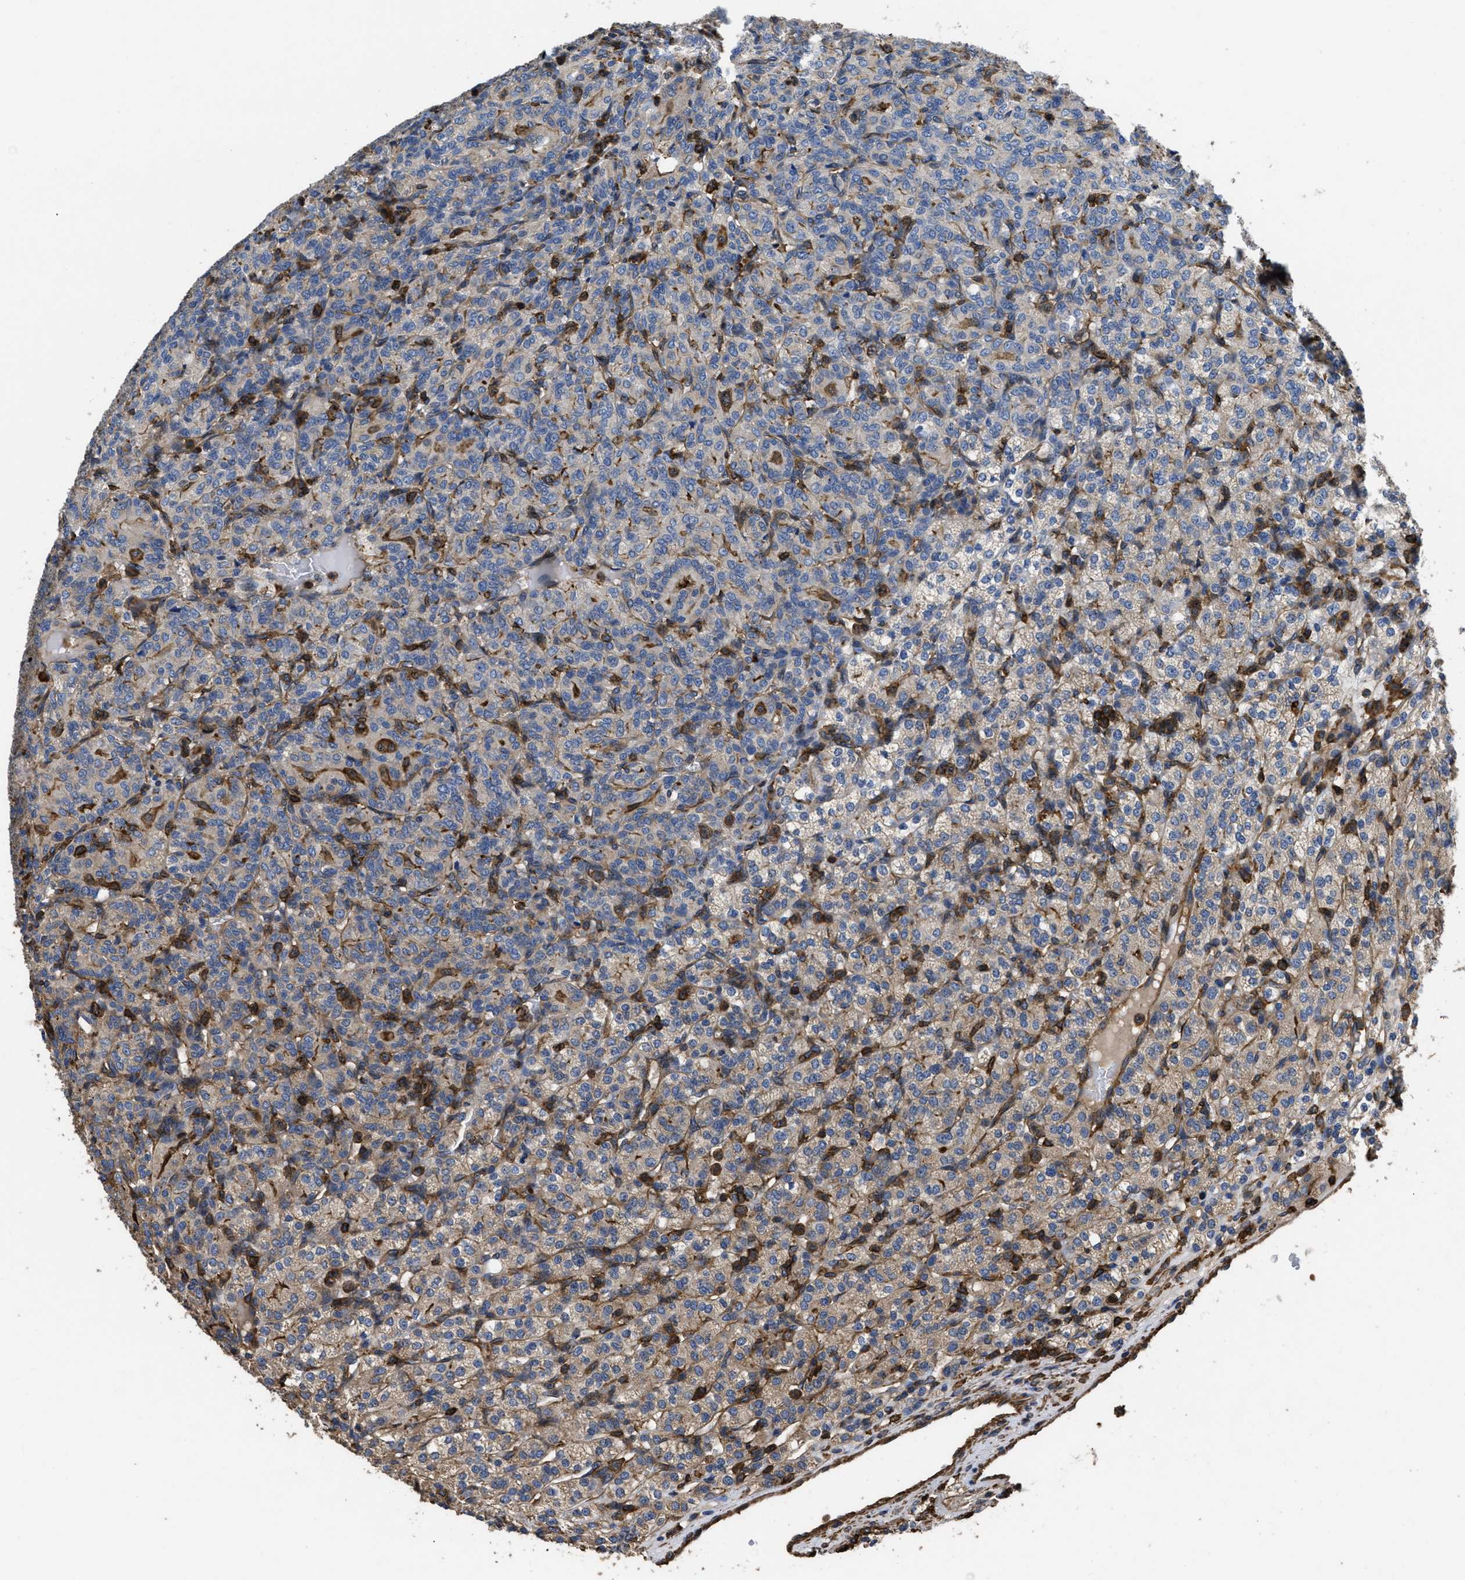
{"staining": {"intensity": "weak", "quantity": "25%-75%", "location": "cytoplasmic/membranous"}, "tissue": "renal cancer", "cell_type": "Tumor cells", "image_type": "cancer", "snomed": [{"axis": "morphology", "description": "Adenocarcinoma, NOS"}, {"axis": "topography", "description": "Kidney"}], "caption": "DAB (3,3'-diaminobenzidine) immunohistochemical staining of adenocarcinoma (renal) reveals weak cytoplasmic/membranous protein positivity in about 25%-75% of tumor cells. The staining was performed using DAB to visualize the protein expression in brown, while the nuclei were stained in blue with hematoxylin (Magnification: 20x).", "gene": "SCUBE2", "patient": {"sex": "male", "age": 77}}